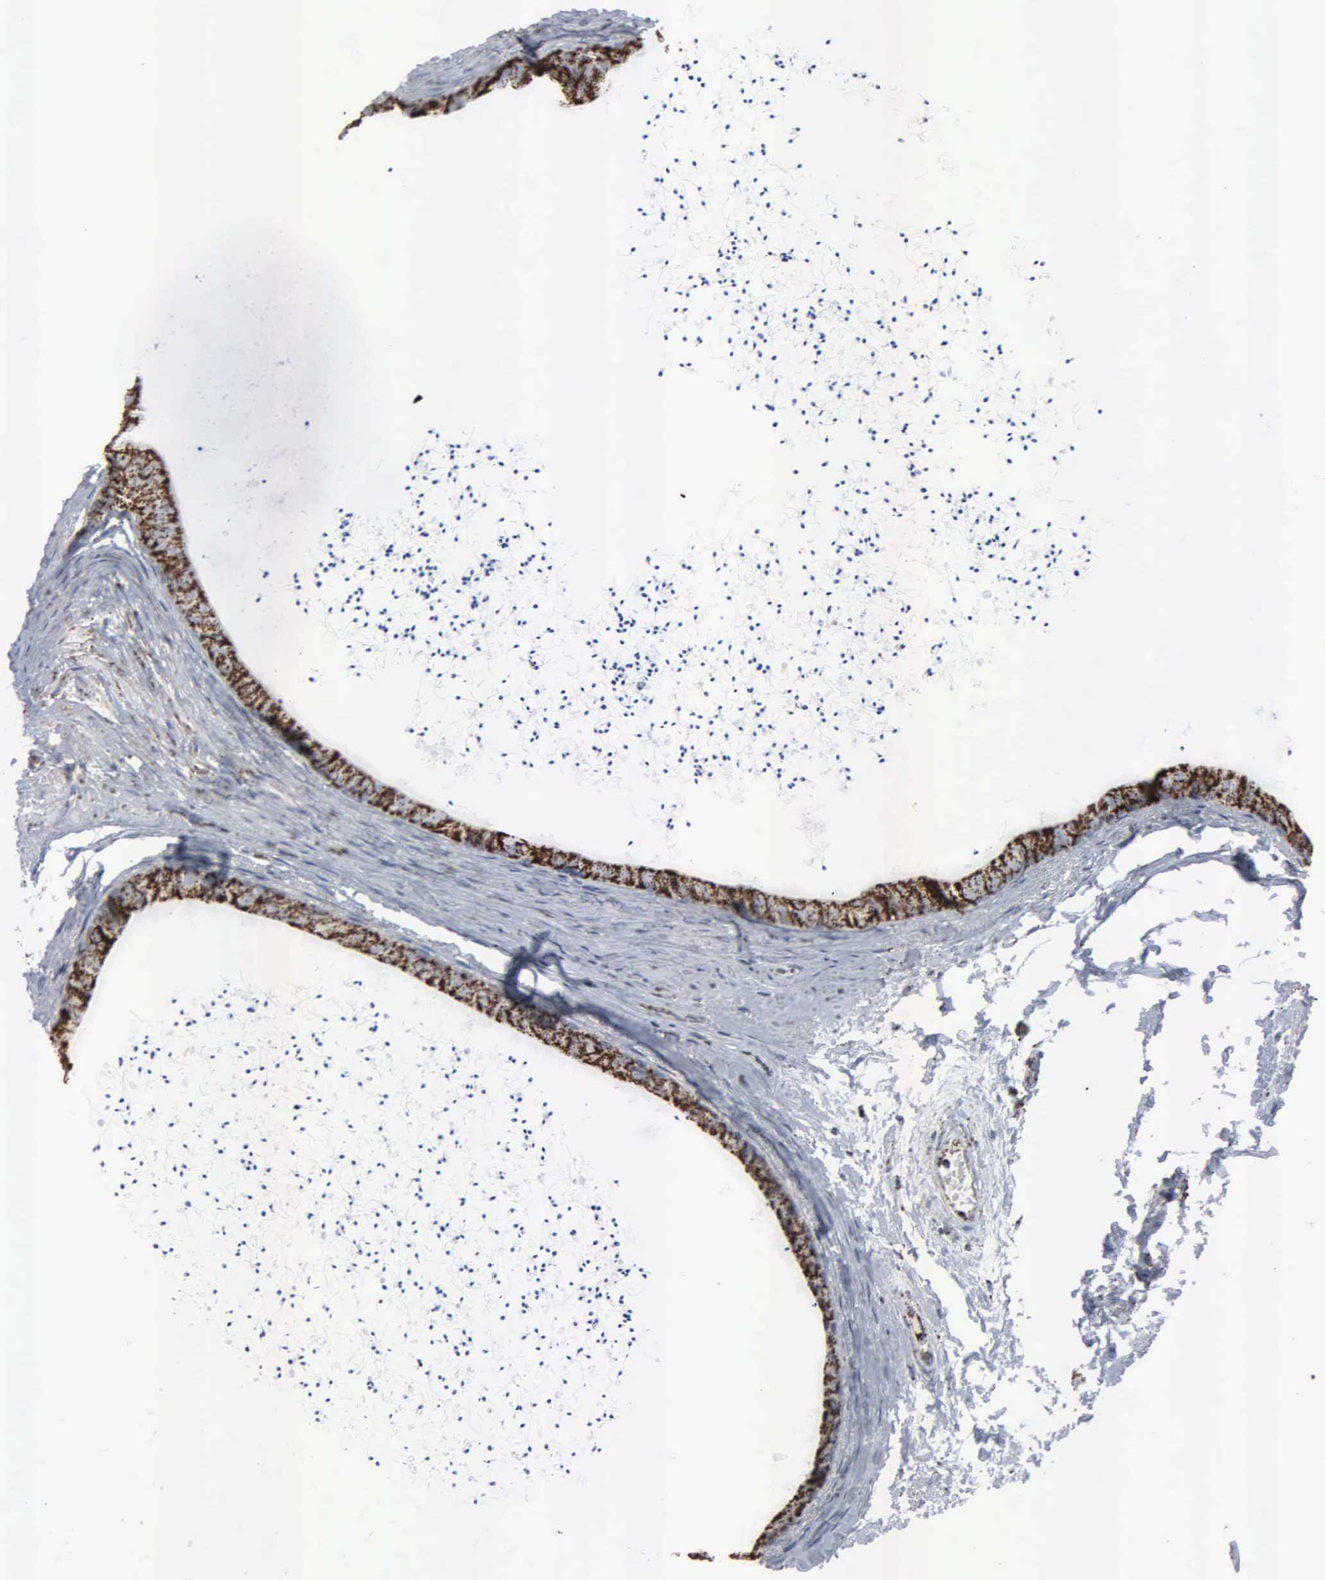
{"staining": {"intensity": "strong", "quantity": ">75%", "location": "cytoplasmic/membranous"}, "tissue": "epididymis", "cell_type": "Glandular cells", "image_type": "normal", "snomed": [{"axis": "morphology", "description": "Normal tissue, NOS"}, {"axis": "topography", "description": "Epididymis"}], "caption": "A micrograph of human epididymis stained for a protein demonstrates strong cytoplasmic/membranous brown staining in glandular cells. The staining was performed using DAB (3,3'-diaminobenzidine), with brown indicating positive protein expression. Nuclei are stained blue with hematoxylin.", "gene": "HSPA9", "patient": {"sex": "male", "age": 77}}